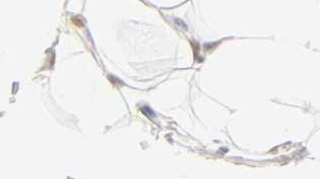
{"staining": {"intensity": "moderate", "quantity": "<25%", "location": "nuclear"}, "tissue": "adipose tissue", "cell_type": "Adipocytes", "image_type": "normal", "snomed": [{"axis": "morphology", "description": "Normal tissue, NOS"}, {"axis": "topography", "description": "Soft tissue"}], "caption": "Protein staining by IHC demonstrates moderate nuclear positivity in approximately <25% of adipocytes in normal adipose tissue. The staining was performed using DAB to visualize the protein expression in brown, while the nuclei were stained in blue with hematoxylin (Magnification: 20x).", "gene": "MNAT1", "patient": {"sex": "male", "age": 26}}